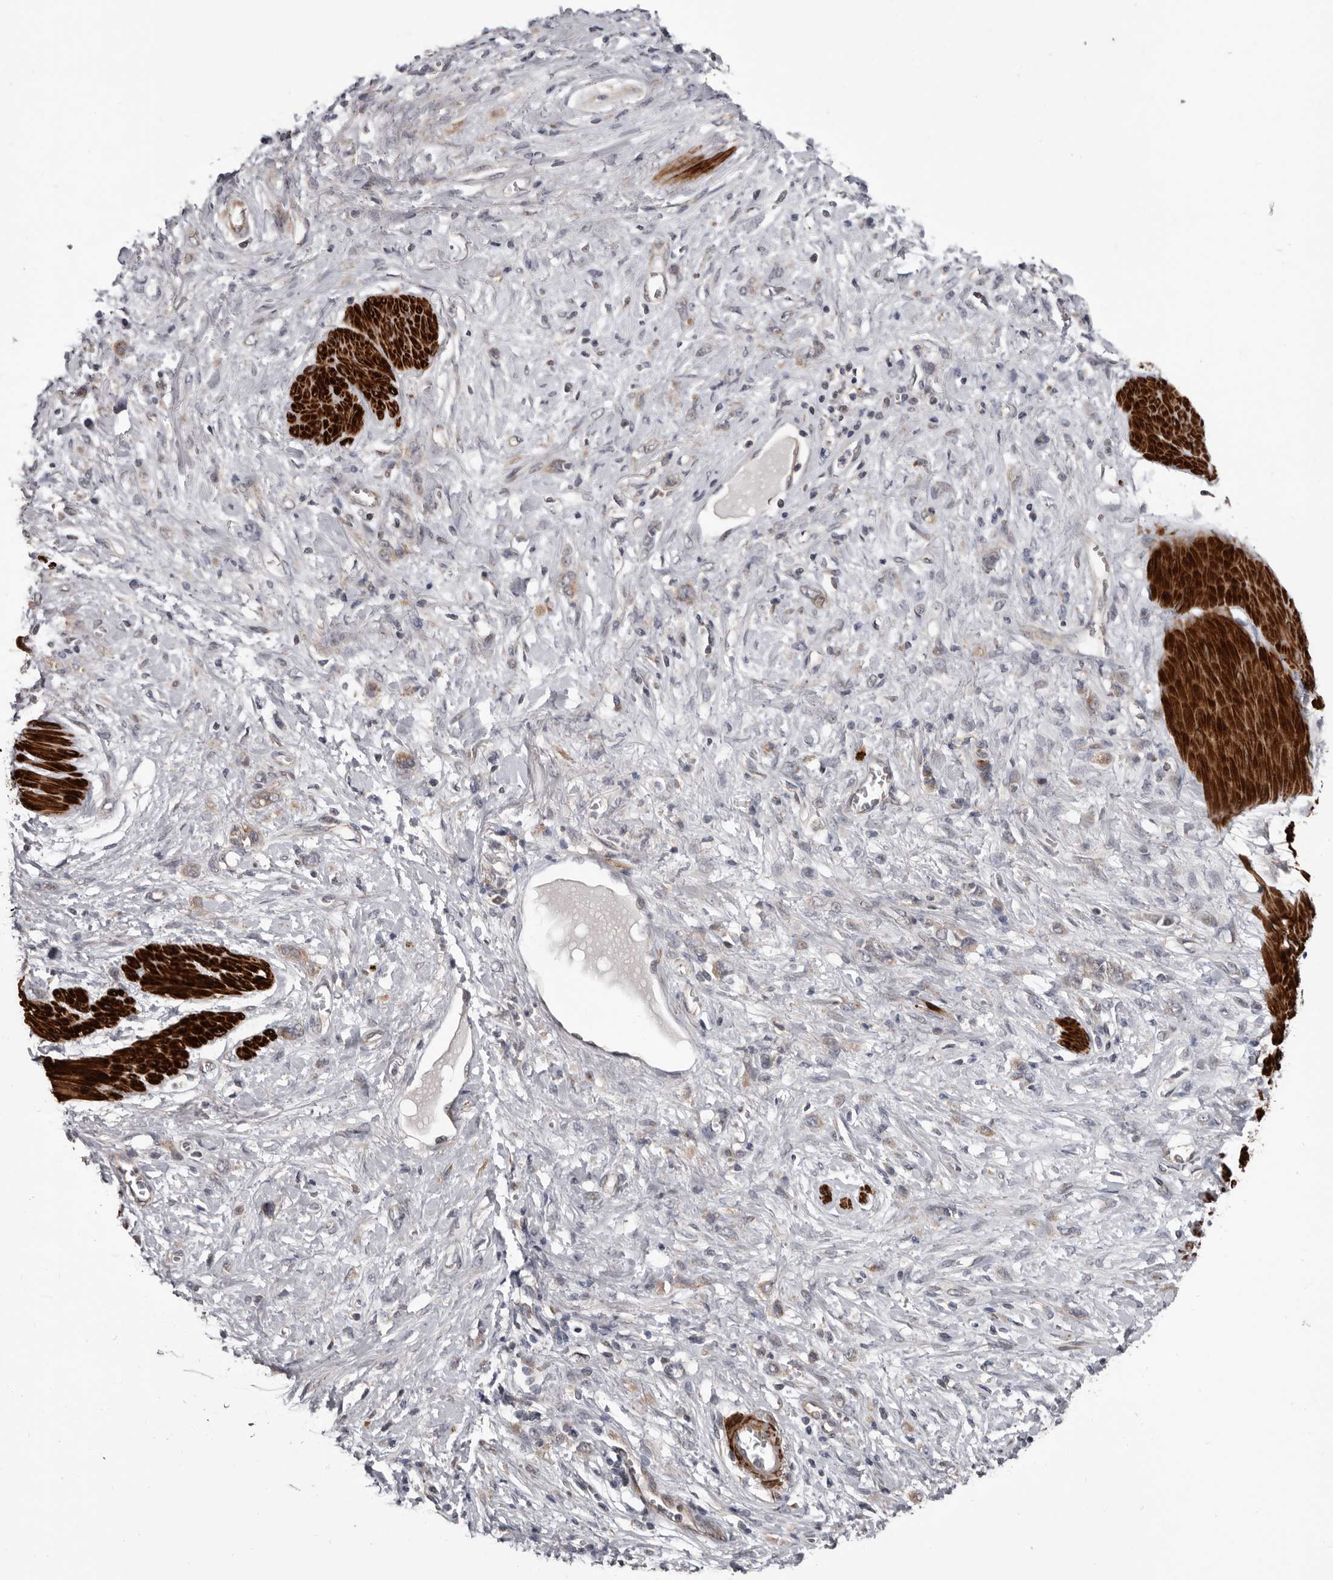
{"staining": {"intensity": "weak", "quantity": "<25%", "location": "cytoplasmic/membranous"}, "tissue": "stomach cancer", "cell_type": "Tumor cells", "image_type": "cancer", "snomed": [{"axis": "morphology", "description": "Adenocarcinoma, NOS"}, {"axis": "topography", "description": "Stomach"}], "caption": "Human stomach cancer stained for a protein using immunohistochemistry displays no expression in tumor cells.", "gene": "FGFR4", "patient": {"sex": "female", "age": 76}}